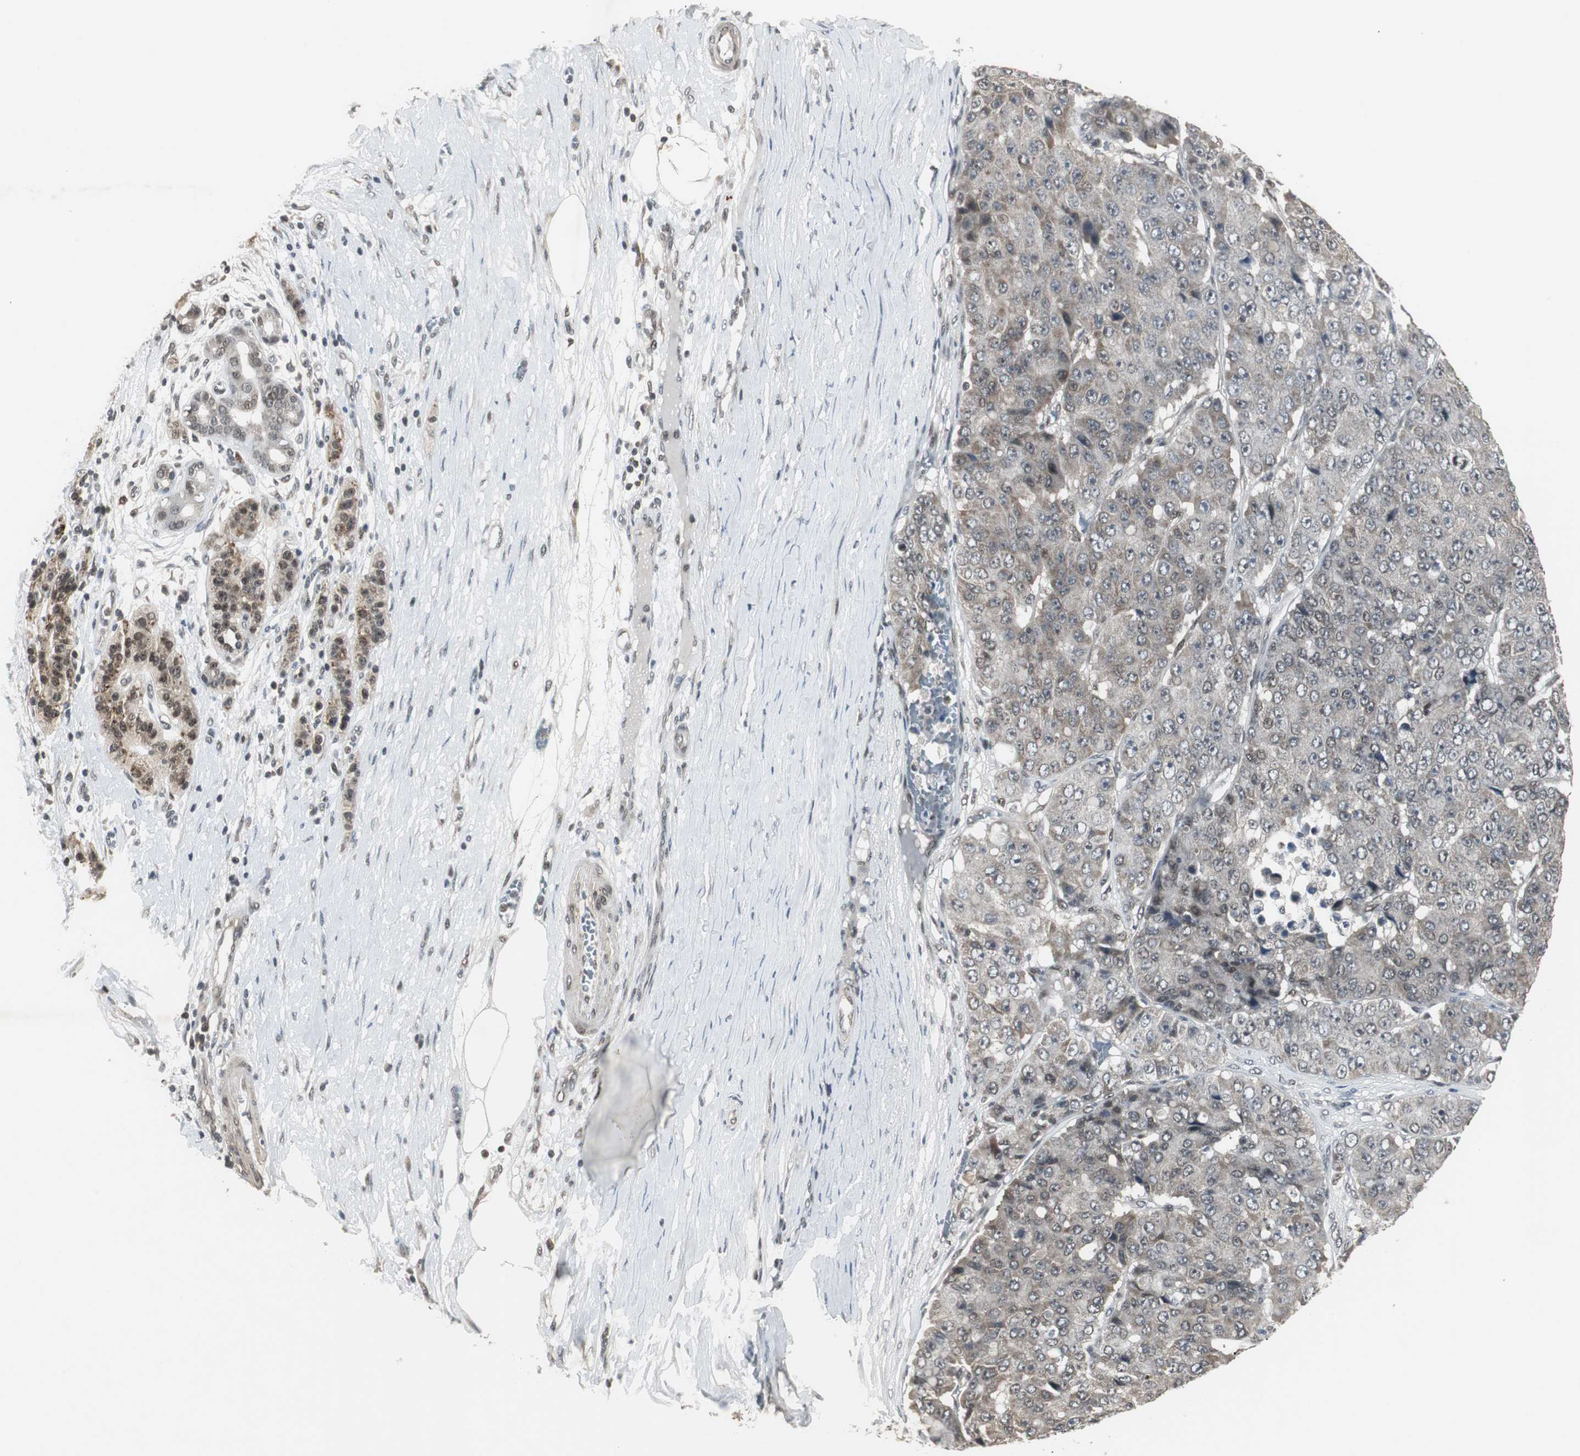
{"staining": {"intensity": "weak", "quantity": "25%-75%", "location": "cytoplasmic/membranous,nuclear"}, "tissue": "pancreatic cancer", "cell_type": "Tumor cells", "image_type": "cancer", "snomed": [{"axis": "morphology", "description": "Adenocarcinoma, NOS"}, {"axis": "topography", "description": "Pancreas"}], "caption": "The immunohistochemical stain shows weak cytoplasmic/membranous and nuclear expression in tumor cells of adenocarcinoma (pancreatic) tissue.", "gene": "MPG", "patient": {"sex": "male", "age": 50}}